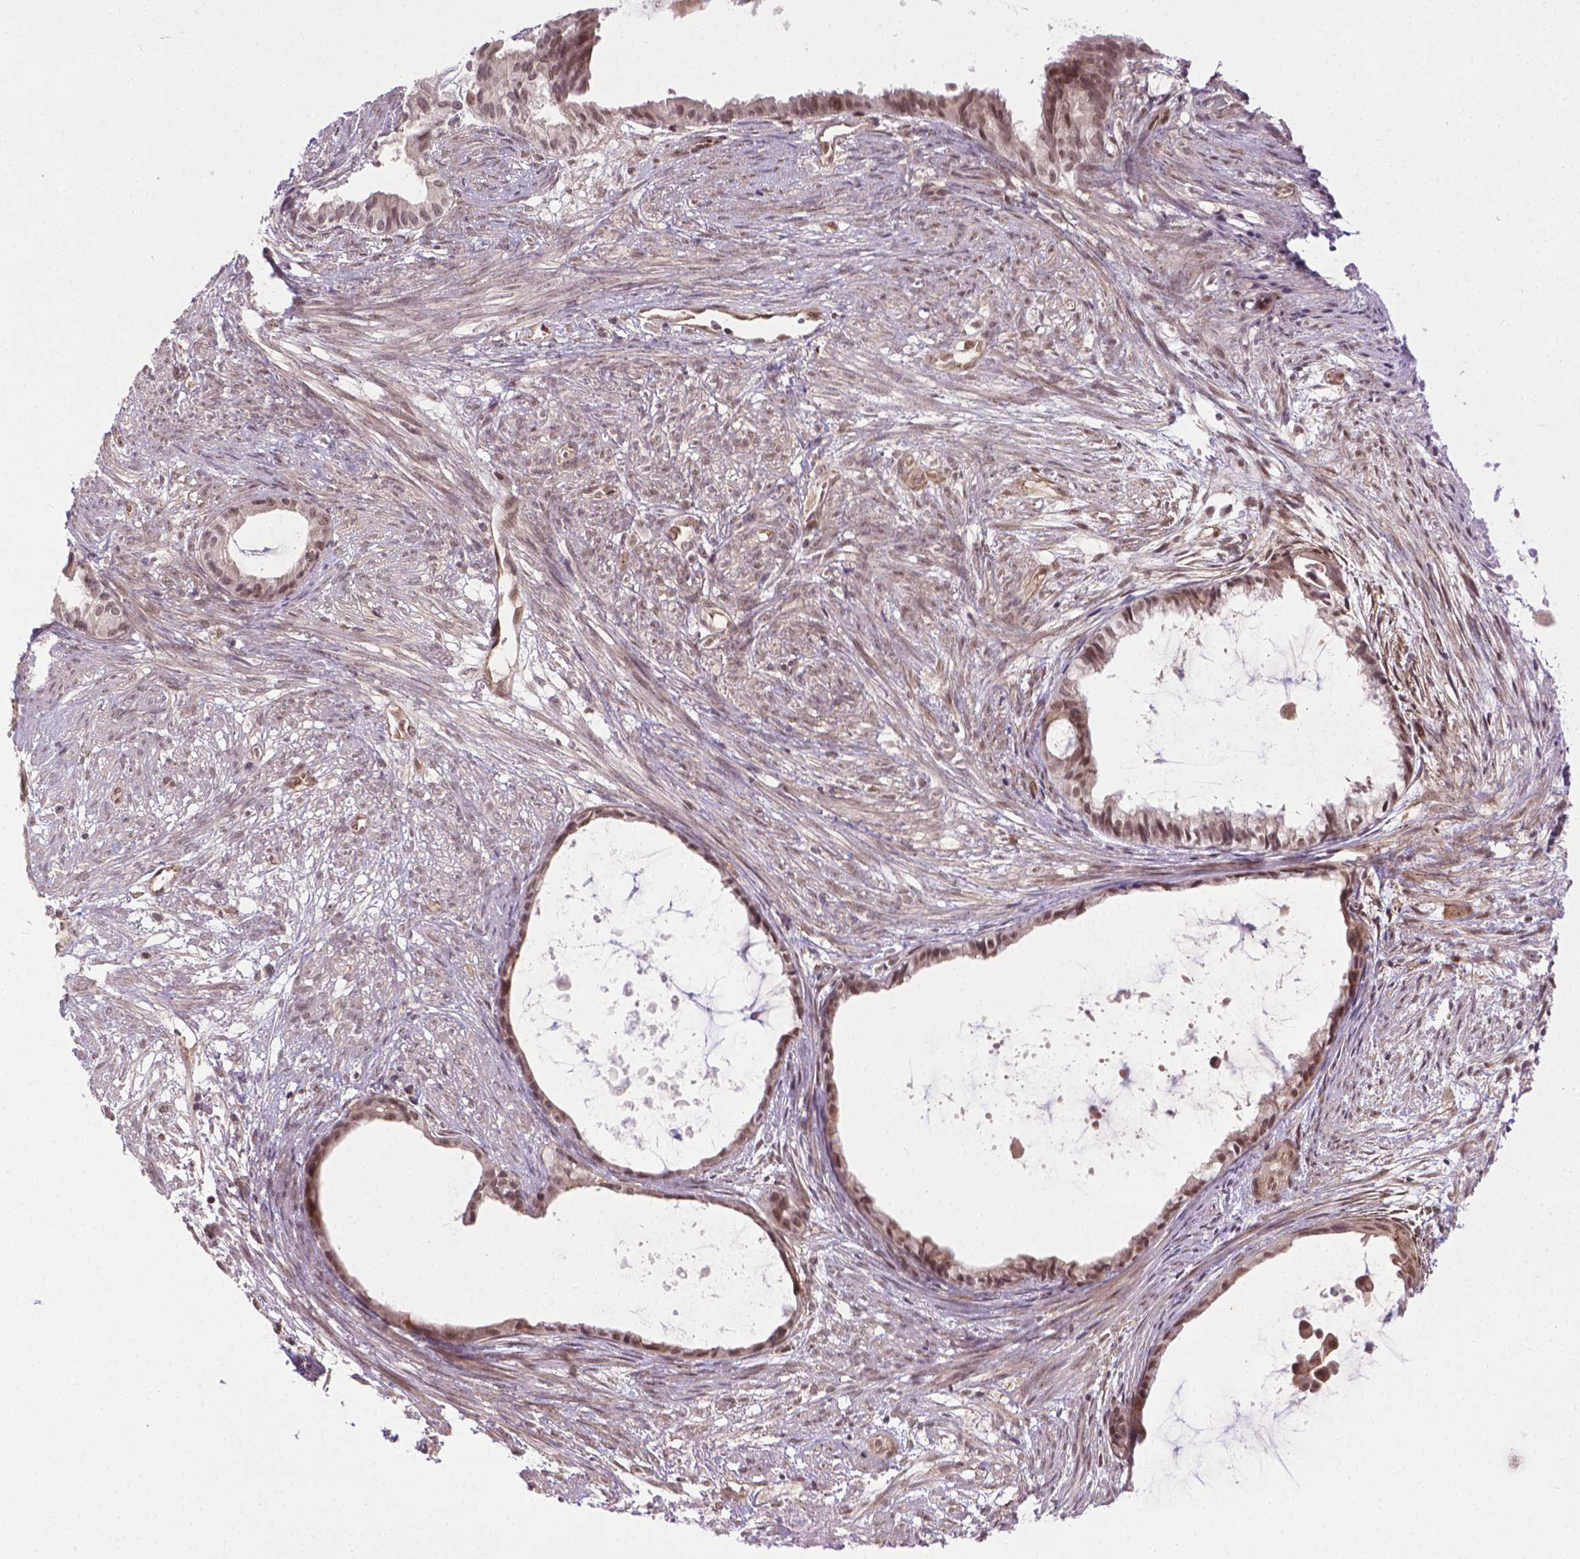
{"staining": {"intensity": "moderate", "quantity": ">75%", "location": "nuclear"}, "tissue": "endometrial cancer", "cell_type": "Tumor cells", "image_type": "cancer", "snomed": [{"axis": "morphology", "description": "Adenocarcinoma, NOS"}, {"axis": "topography", "description": "Endometrium"}], "caption": "DAB (3,3'-diaminobenzidine) immunohistochemical staining of human endometrial cancer demonstrates moderate nuclear protein positivity in approximately >75% of tumor cells. The staining is performed using DAB (3,3'-diaminobenzidine) brown chromogen to label protein expression. The nuclei are counter-stained blue using hematoxylin.", "gene": "ANKRD54", "patient": {"sex": "female", "age": 86}}